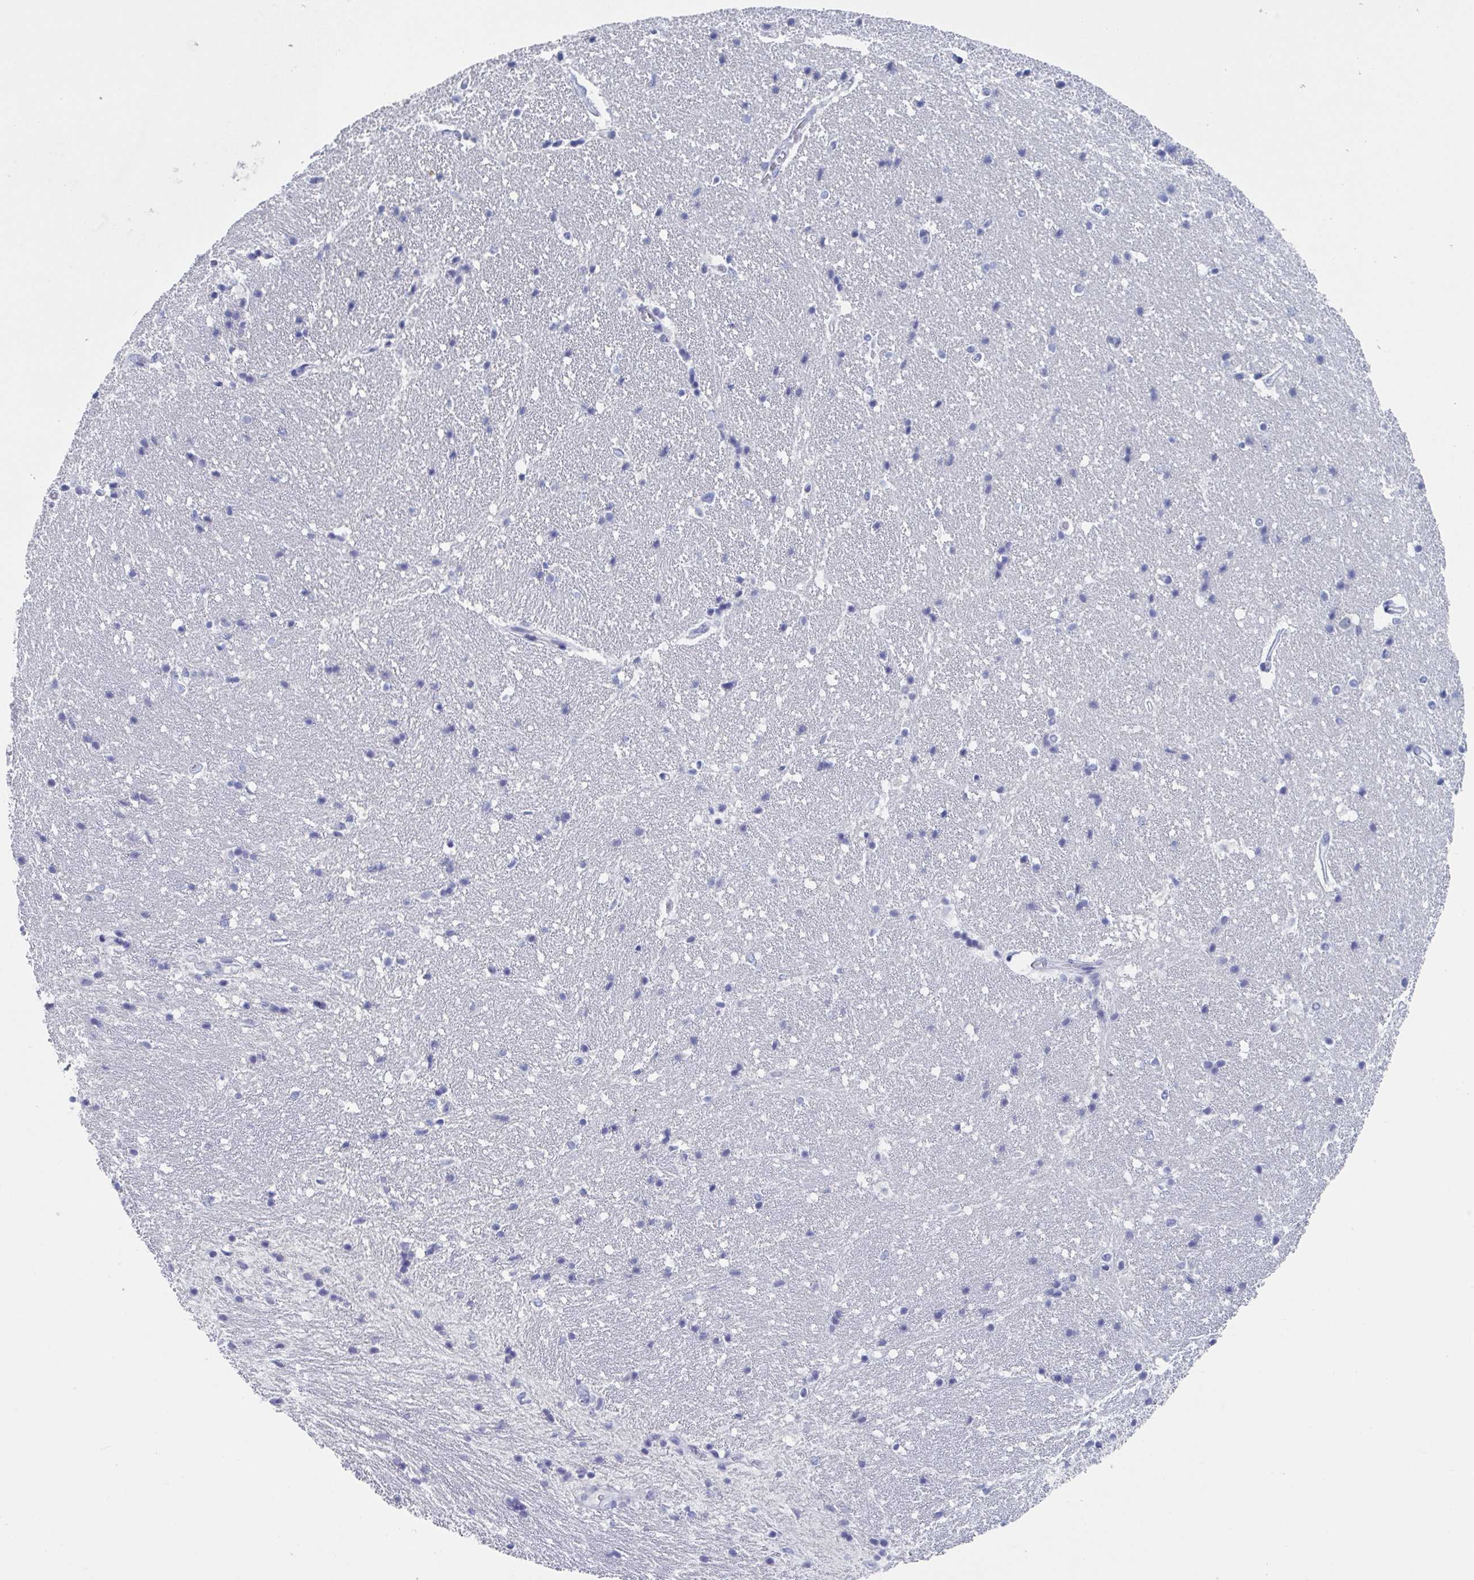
{"staining": {"intensity": "negative", "quantity": "none", "location": "none"}, "tissue": "hippocampus", "cell_type": "Glial cells", "image_type": "normal", "snomed": [{"axis": "morphology", "description": "Normal tissue, NOS"}, {"axis": "topography", "description": "Hippocampus"}], "caption": "This image is of benign hippocampus stained with immunohistochemistry (IHC) to label a protein in brown with the nuclei are counter-stained blue. There is no positivity in glial cells.", "gene": "NT5C3B", "patient": {"sex": "male", "age": 63}}